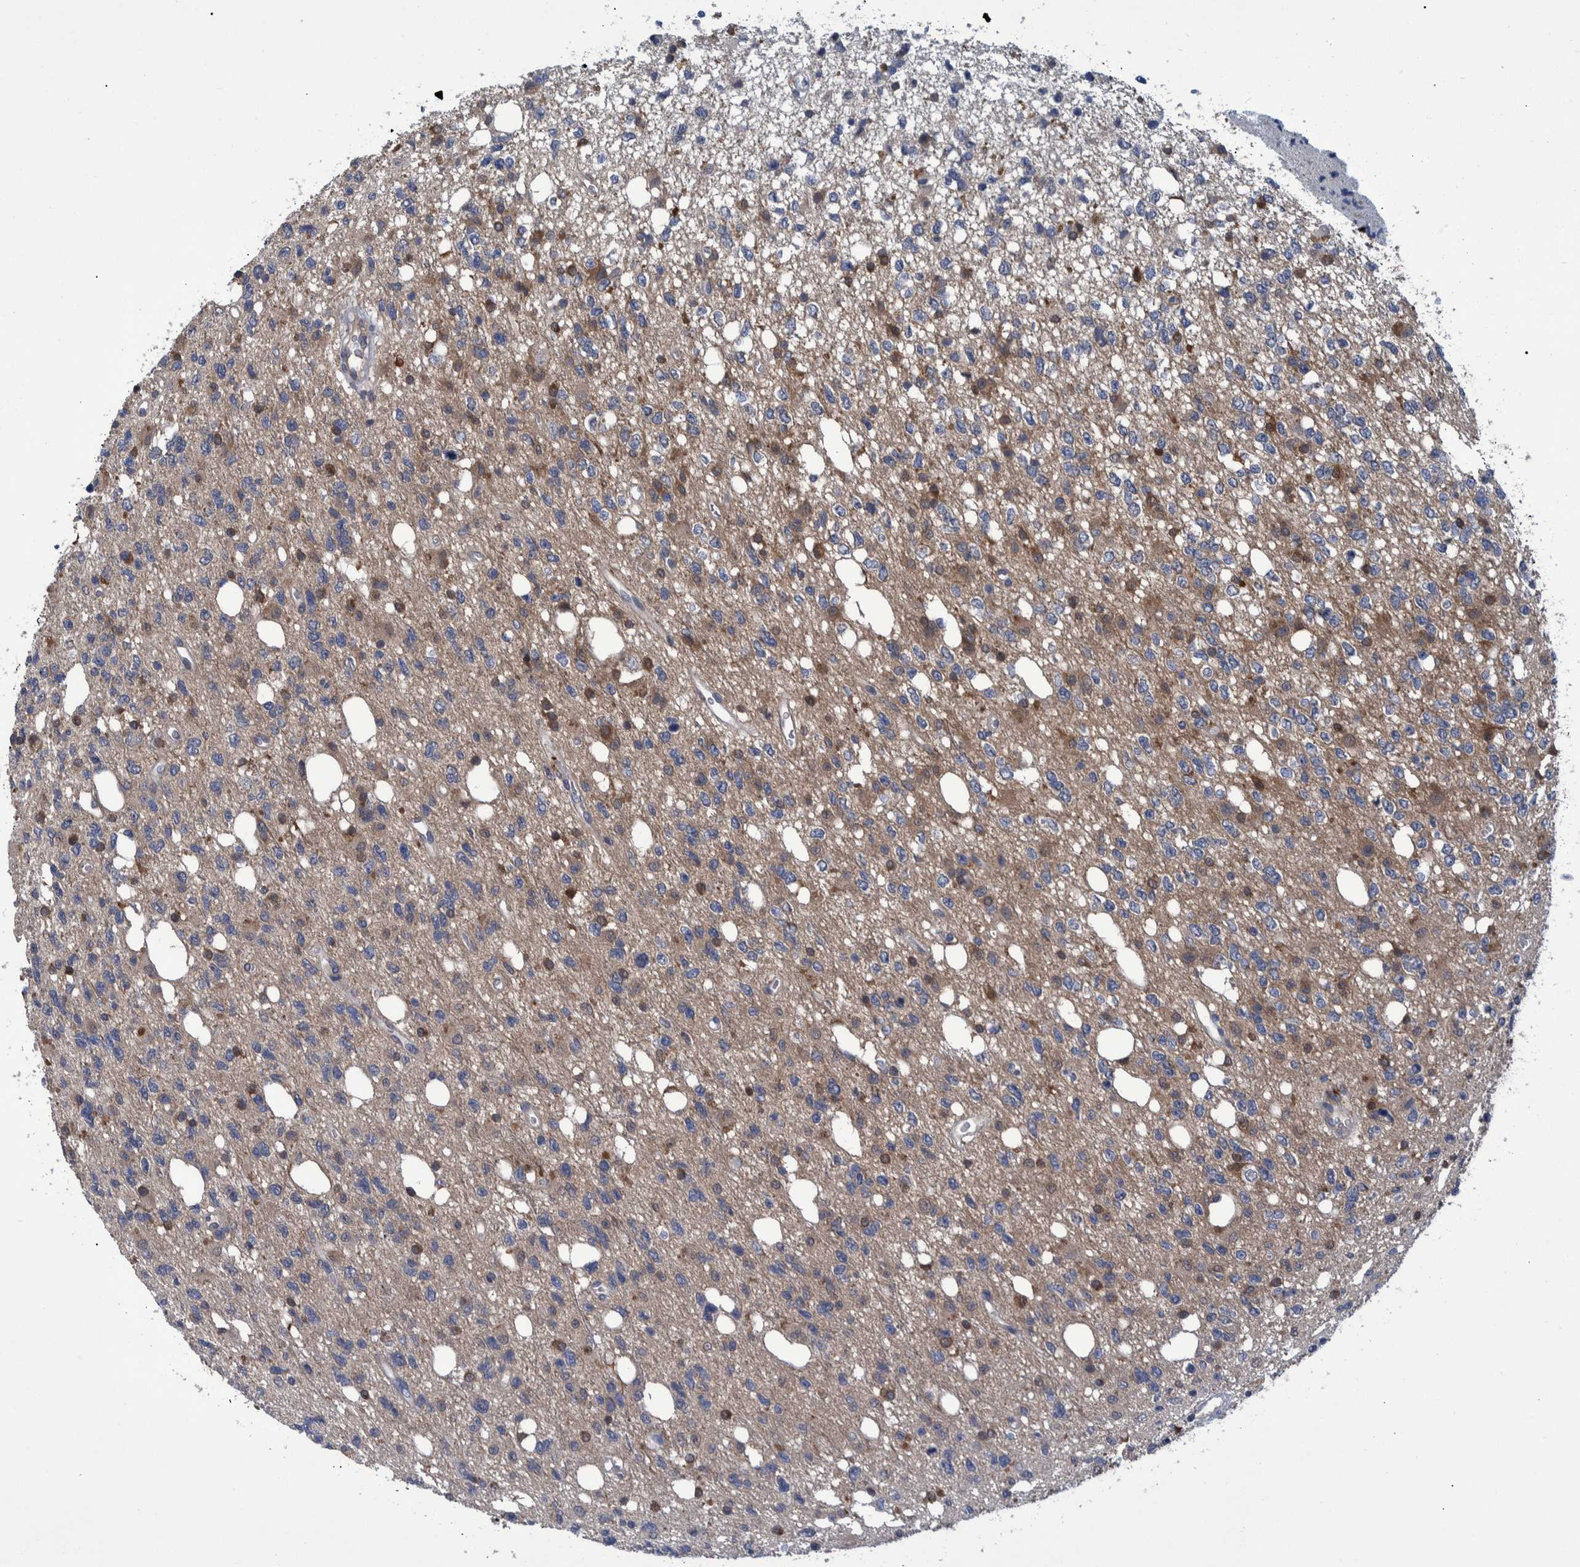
{"staining": {"intensity": "moderate", "quantity": "<25%", "location": "cytoplasmic/membranous"}, "tissue": "glioma", "cell_type": "Tumor cells", "image_type": "cancer", "snomed": [{"axis": "morphology", "description": "Glioma, malignant, High grade"}, {"axis": "topography", "description": "Brain"}], "caption": "Malignant high-grade glioma was stained to show a protein in brown. There is low levels of moderate cytoplasmic/membranous expression in approximately <25% of tumor cells.", "gene": "PCYT2", "patient": {"sex": "female", "age": 62}}